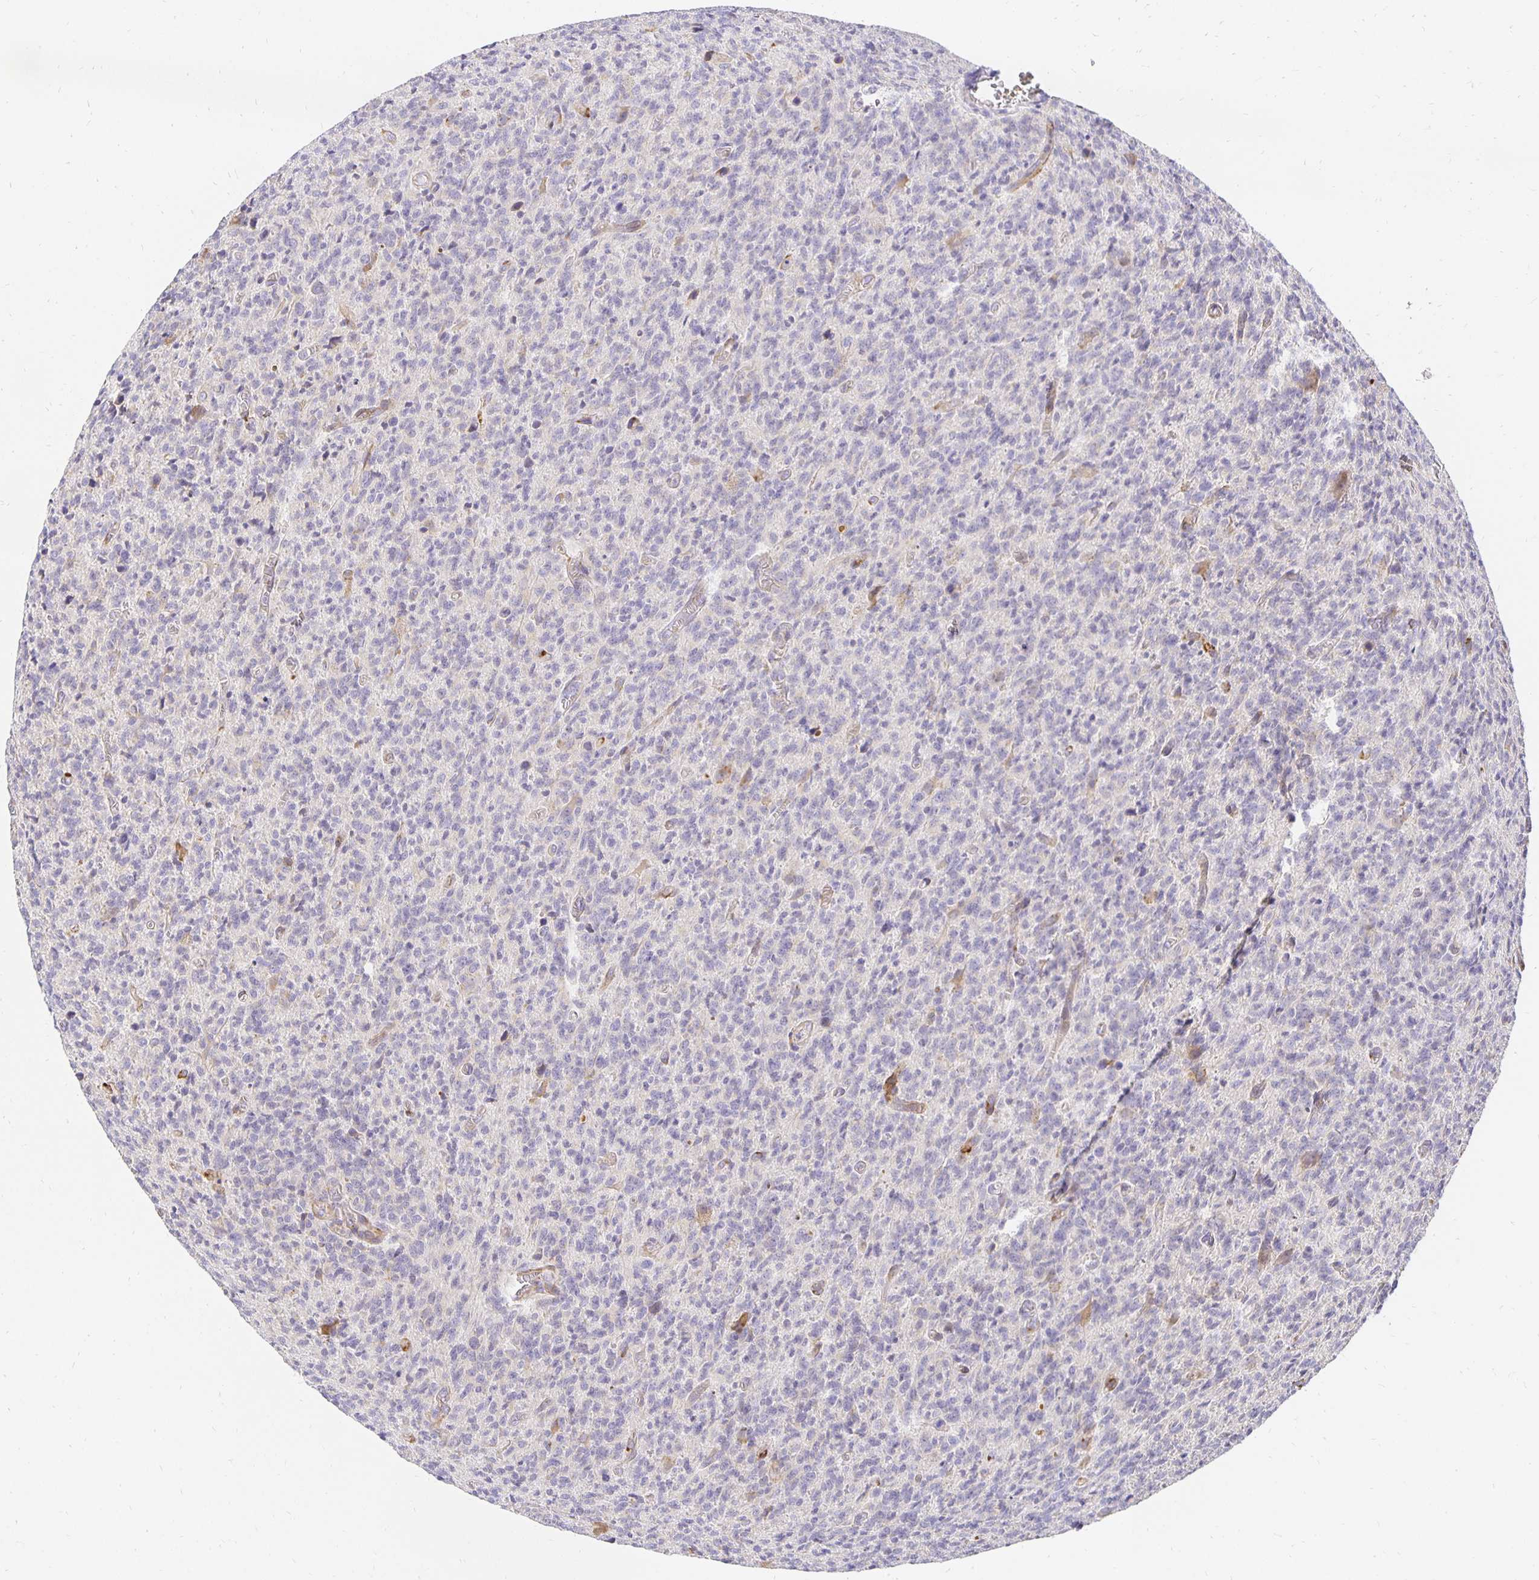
{"staining": {"intensity": "negative", "quantity": "none", "location": "none"}, "tissue": "glioma", "cell_type": "Tumor cells", "image_type": "cancer", "snomed": [{"axis": "morphology", "description": "Glioma, malignant, High grade"}, {"axis": "topography", "description": "Brain"}], "caption": "This is a image of IHC staining of malignant high-grade glioma, which shows no positivity in tumor cells.", "gene": "PLOD1", "patient": {"sex": "male", "age": 76}}